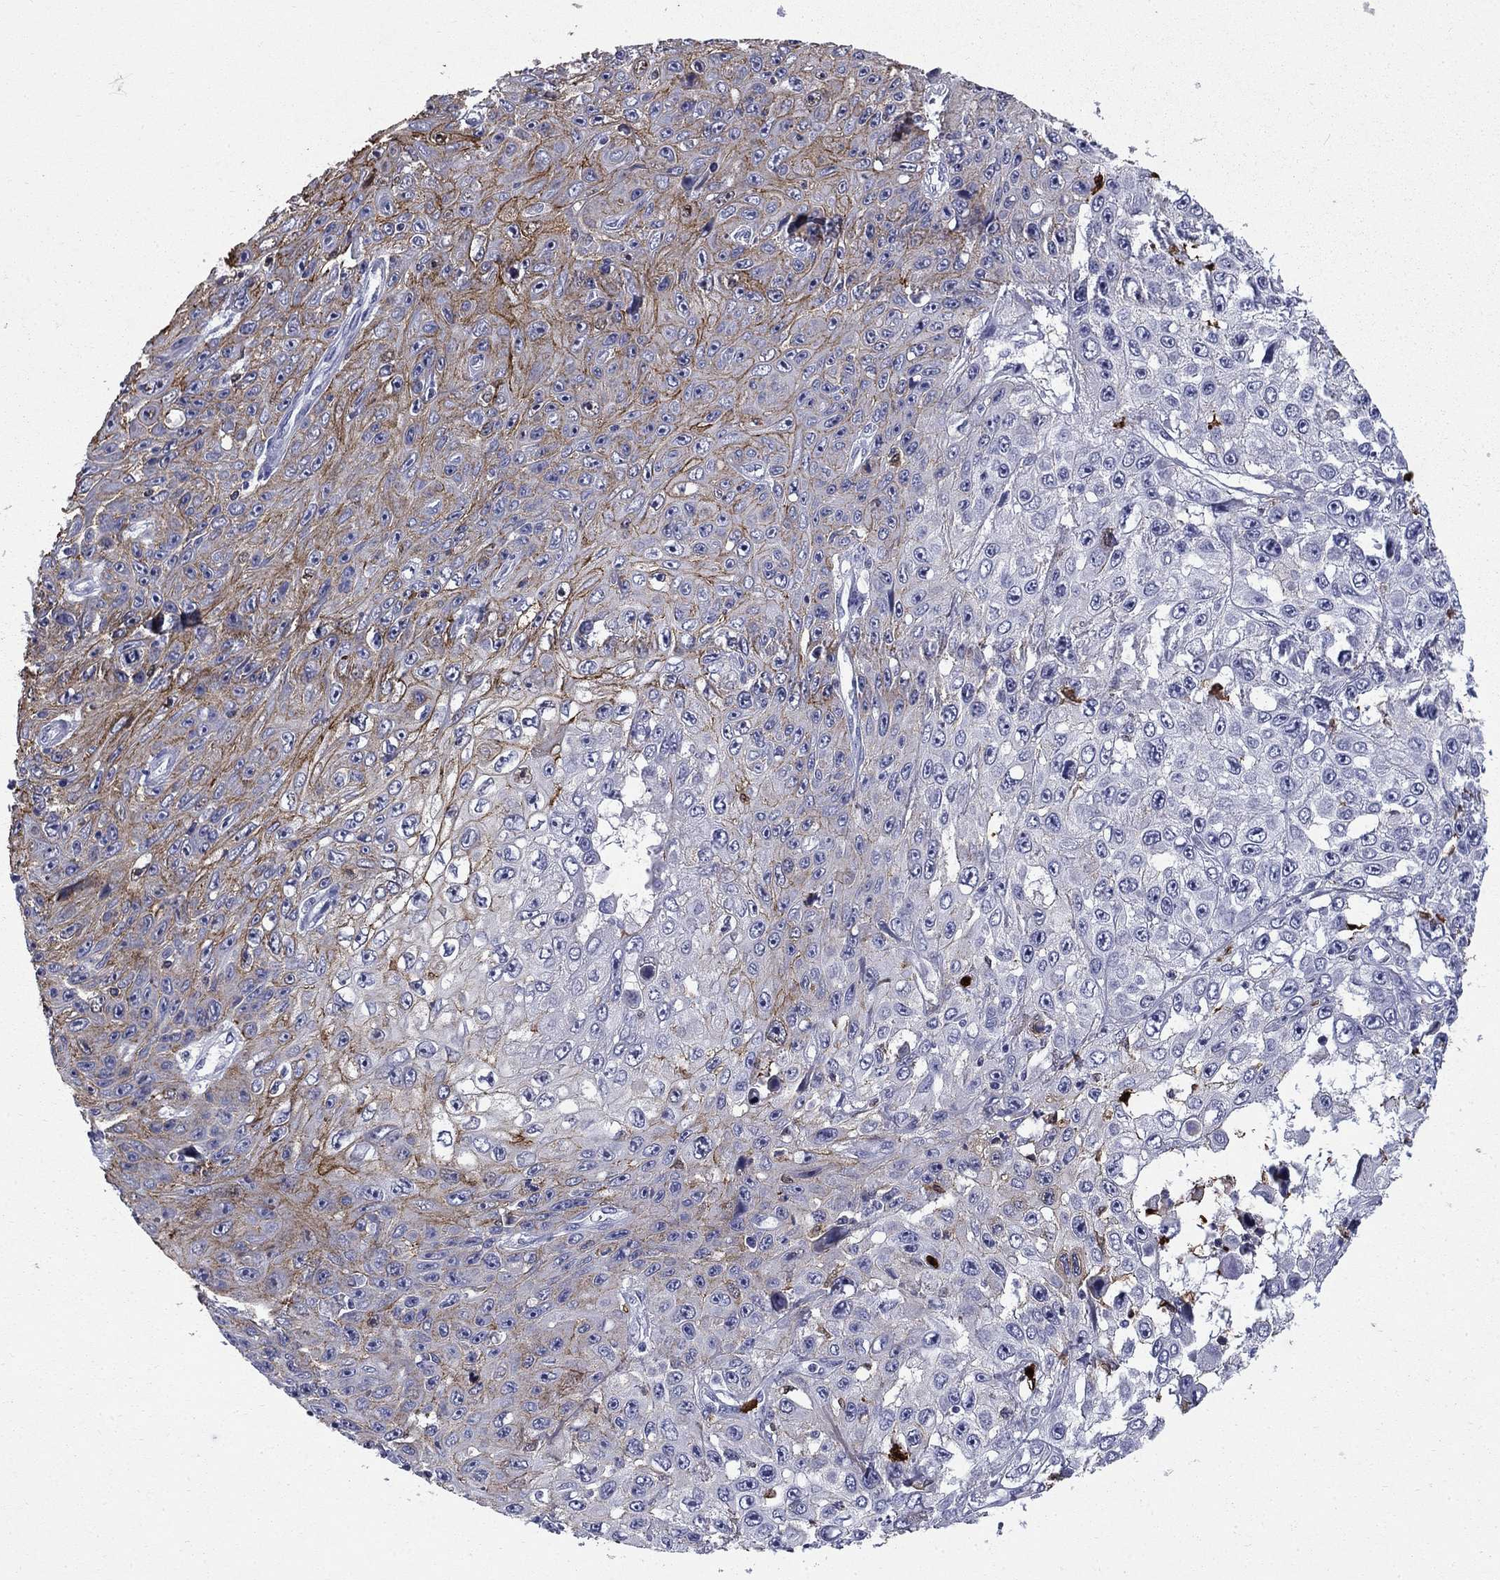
{"staining": {"intensity": "moderate", "quantity": "<25%", "location": "cytoplasmic/membranous"}, "tissue": "skin cancer", "cell_type": "Tumor cells", "image_type": "cancer", "snomed": [{"axis": "morphology", "description": "Squamous cell carcinoma, NOS"}, {"axis": "topography", "description": "Skin"}], "caption": "Approximately <25% of tumor cells in skin cancer exhibit moderate cytoplasmic/membranous protein expression as visualized by brown immunohistochemical staining.", "gene": "TRIM29", "patient": {"sex": "male", "age": 82}}